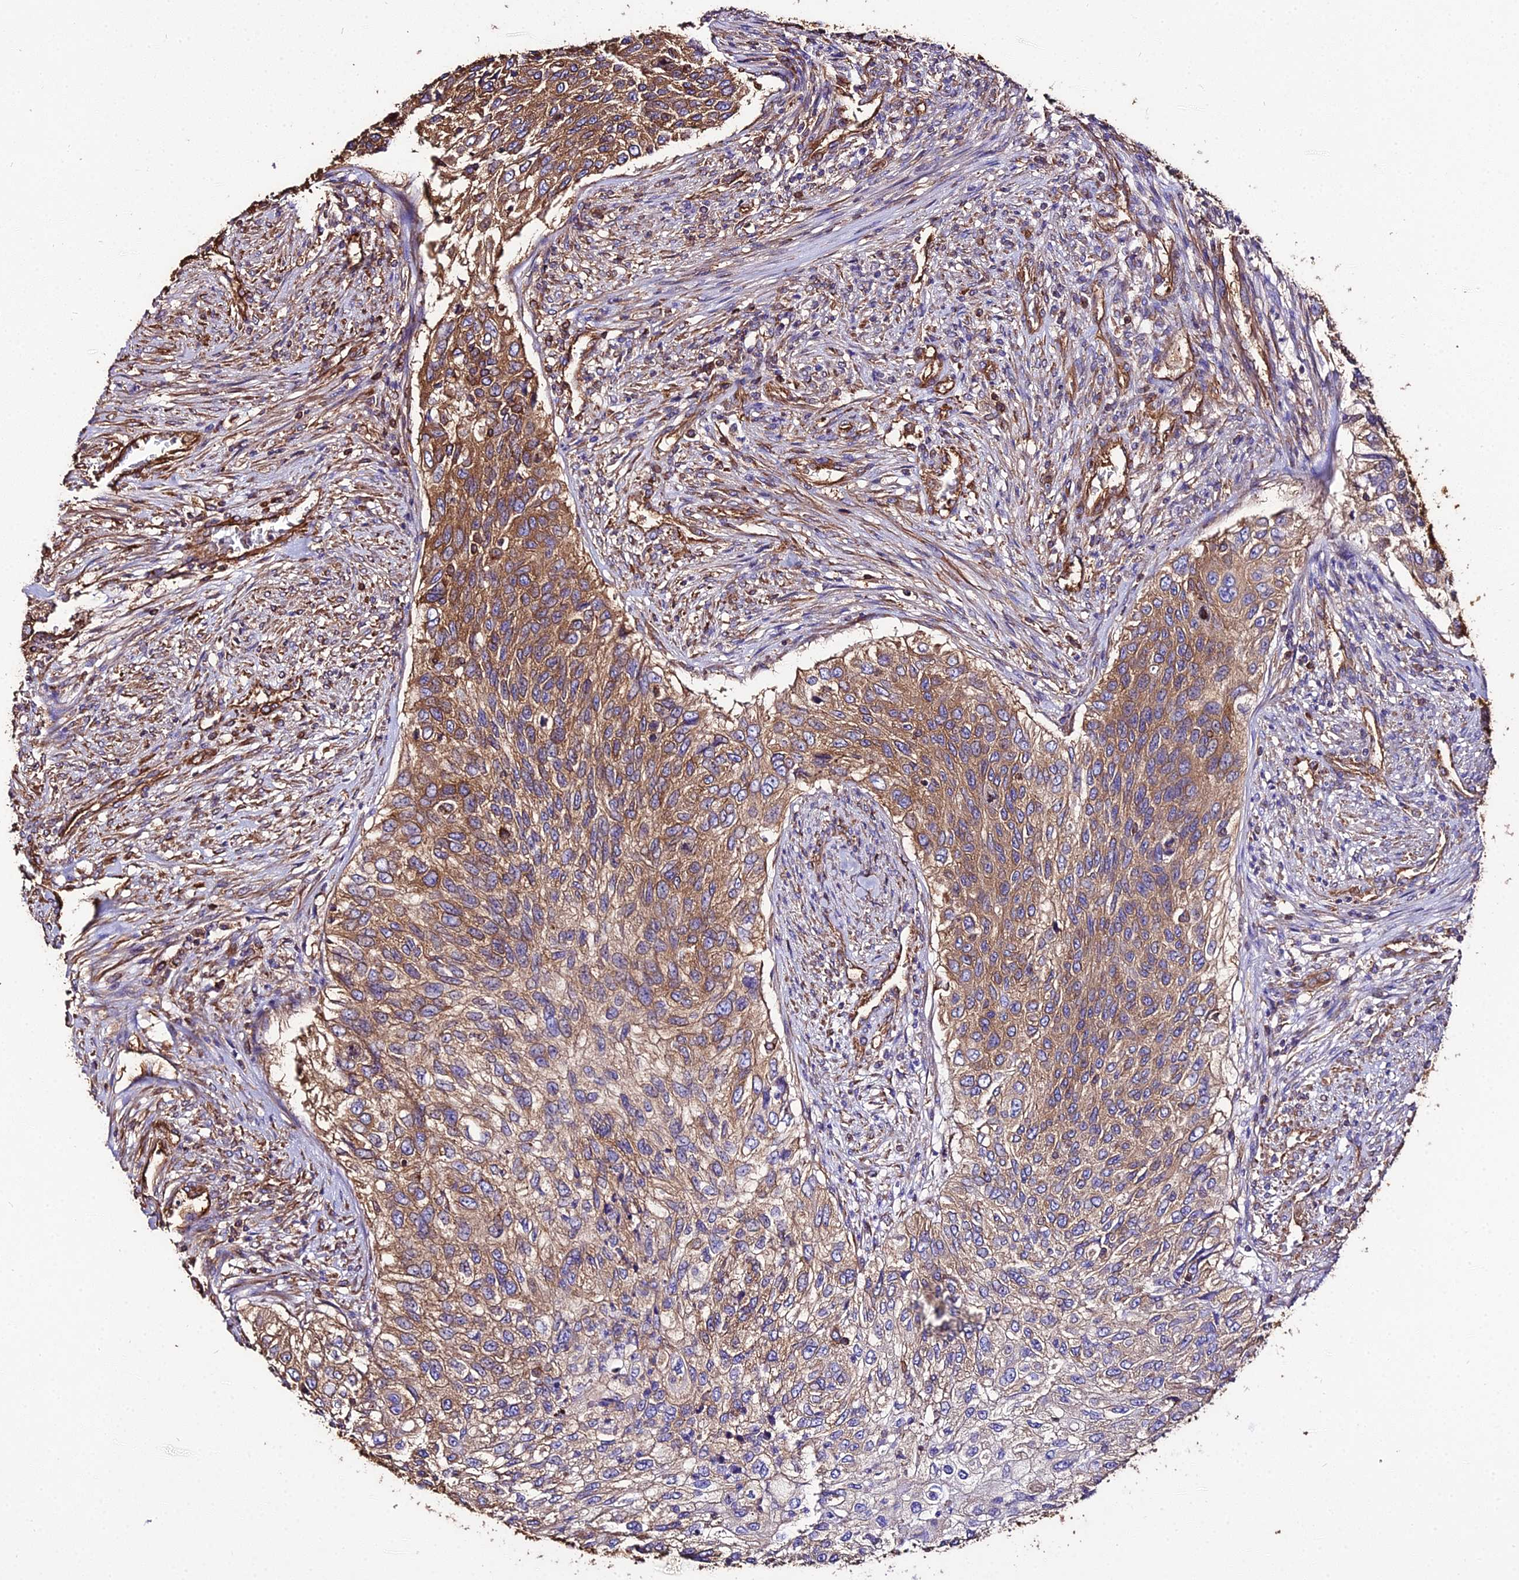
{"staining": {"intensity": "moderate", "quantity": ">75%", "location": "cytoplasmic/membranous"}, "tissue": "urothelial cancer", "cell_type": "Tumor cells", "image_type": "cancer", "snomed": [{"axis": "morphology", "description": "Urothelial carcinoma, High grade"}, {"axis": "topography", "description": "Urinary bladder"}], "caption": "Urothelial cancer was stained to show a protein in brown. There is medium levels of moderate cytoplasmic/membranous expression in approximately >75% of tumor cells. Nuclei are stained in blue.", "gene": "TUBA3D", "patient": {"sex": "female", "age": 60}}